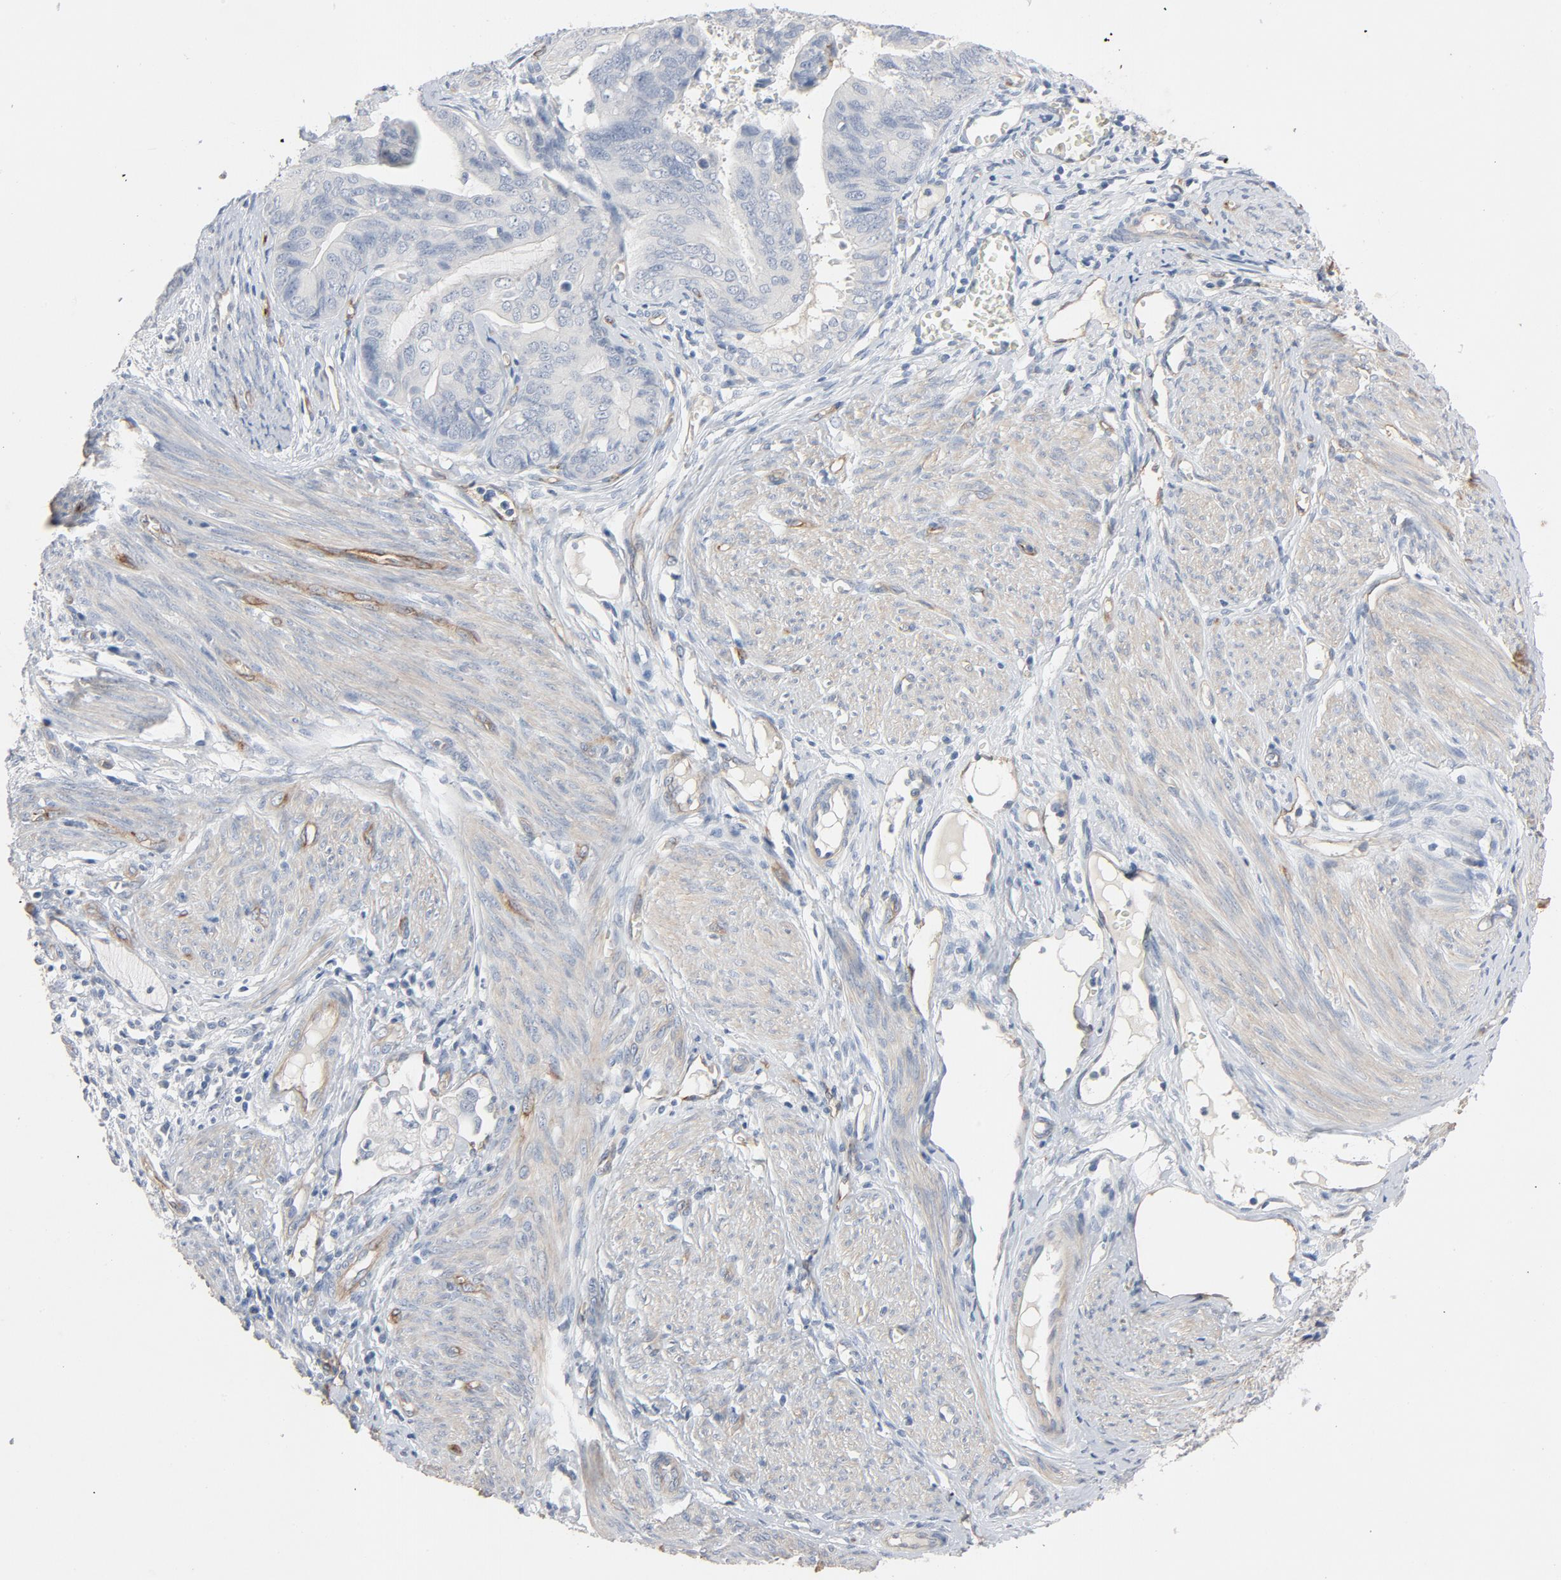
{"staining": {"intensity": "negative", "quantity": "none", "location": "none"}, "tissue": "endometrial cancer", "cell_type": "Tumor cells", "image_type": "cancer", "snomed": [{"axis": "morphology", "description": "Adenocarcinoma, NOS"}, {"axis": "topography", "description": "Endometrium"}], "caption": "This is a micrograph of IHC staining of endometrial adenocarcinoma, which shows no expression in tumor cells.", "gene": "KDR", "patient": {"sex": "female", "age": 75}}